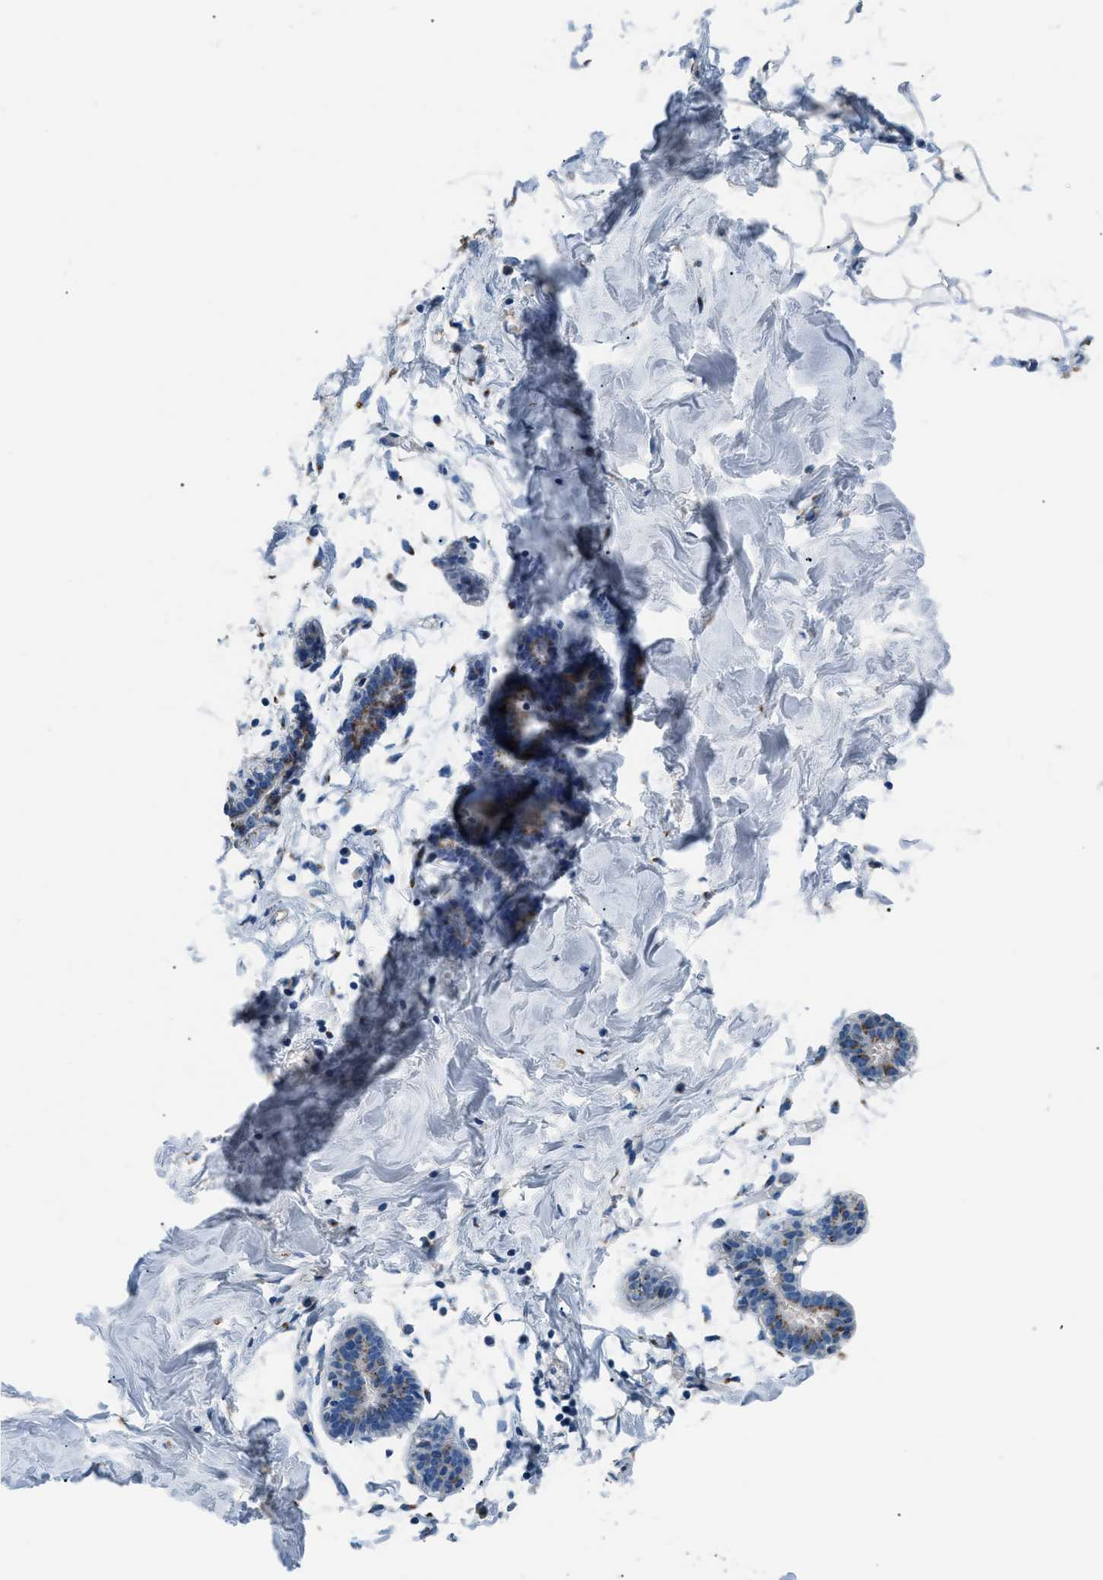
{"staining": {"intensity": "negative", "quantity": "none", "location": "none"}, "tissue": "breast", "cell_type": "Adipocytes", "image_type": "normal", "snomed": [{"axis": "morphology", "description": "Normal tissue, NOS"}, {"axis": "topography", "description": "Breast"}], "caption": "Normal breast was stained to show a protein in brown. There is no significant expression in adipocytes. (IHC, brightfield microscopy, high magnification).", "gene": "GOLM1", "patient": {"sex": "female", "age": 27}}